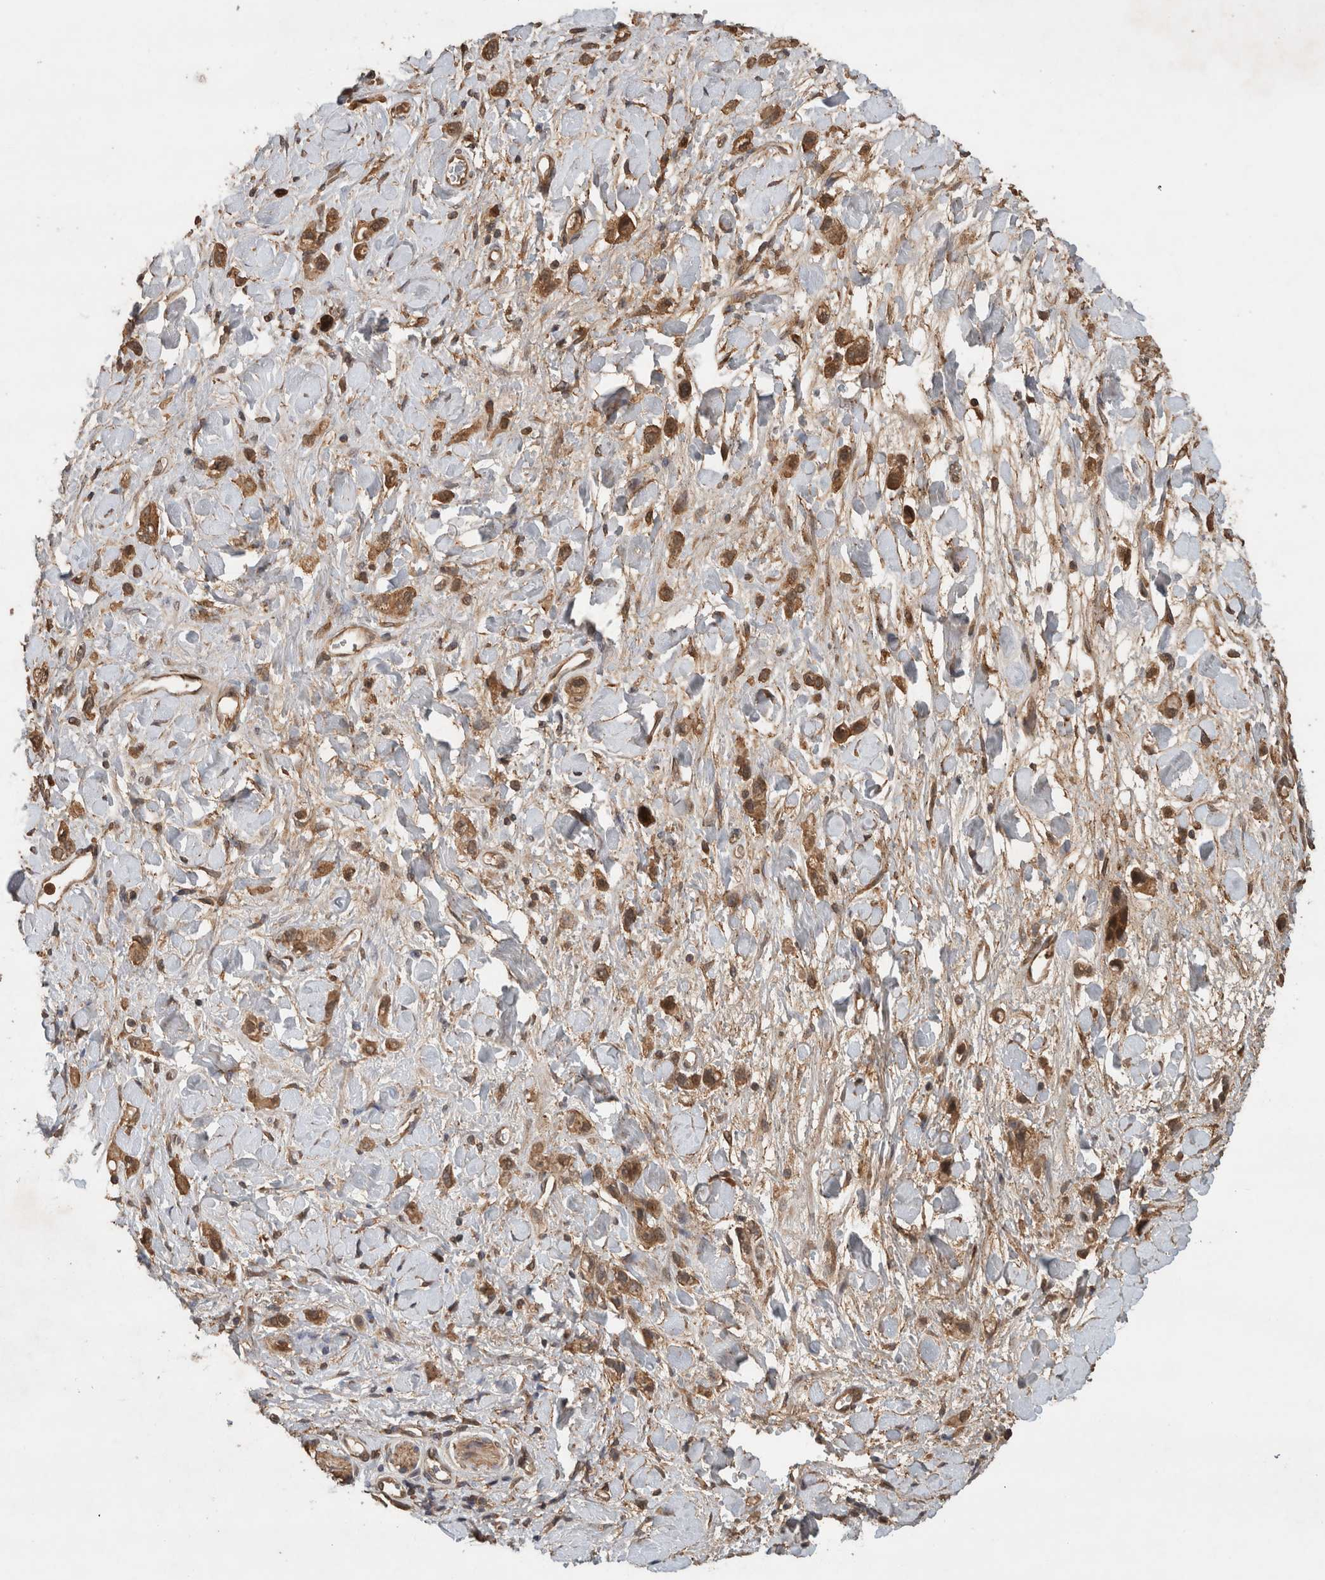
{"staining": {"intensity": "moderate", "quantity": ">75%", "location": "cytoplasmic/membranous"}, "tissue": "stomach cancer", "cell_type": "Tumor cells", "image_type": "cancer", "snomed": [{"axis": "morphology", "description": "Adenocarcinoma, NOS"}, {"axis": "topography", "description": "Stomach"}], "caption": "The immunohistochemical stain shows moderate cytoplasmic/membranous expression in tumor cells of stomach cancer tissue.", "gene": "OTUD7B", "patient": {"sex": "female", "age": 65}}